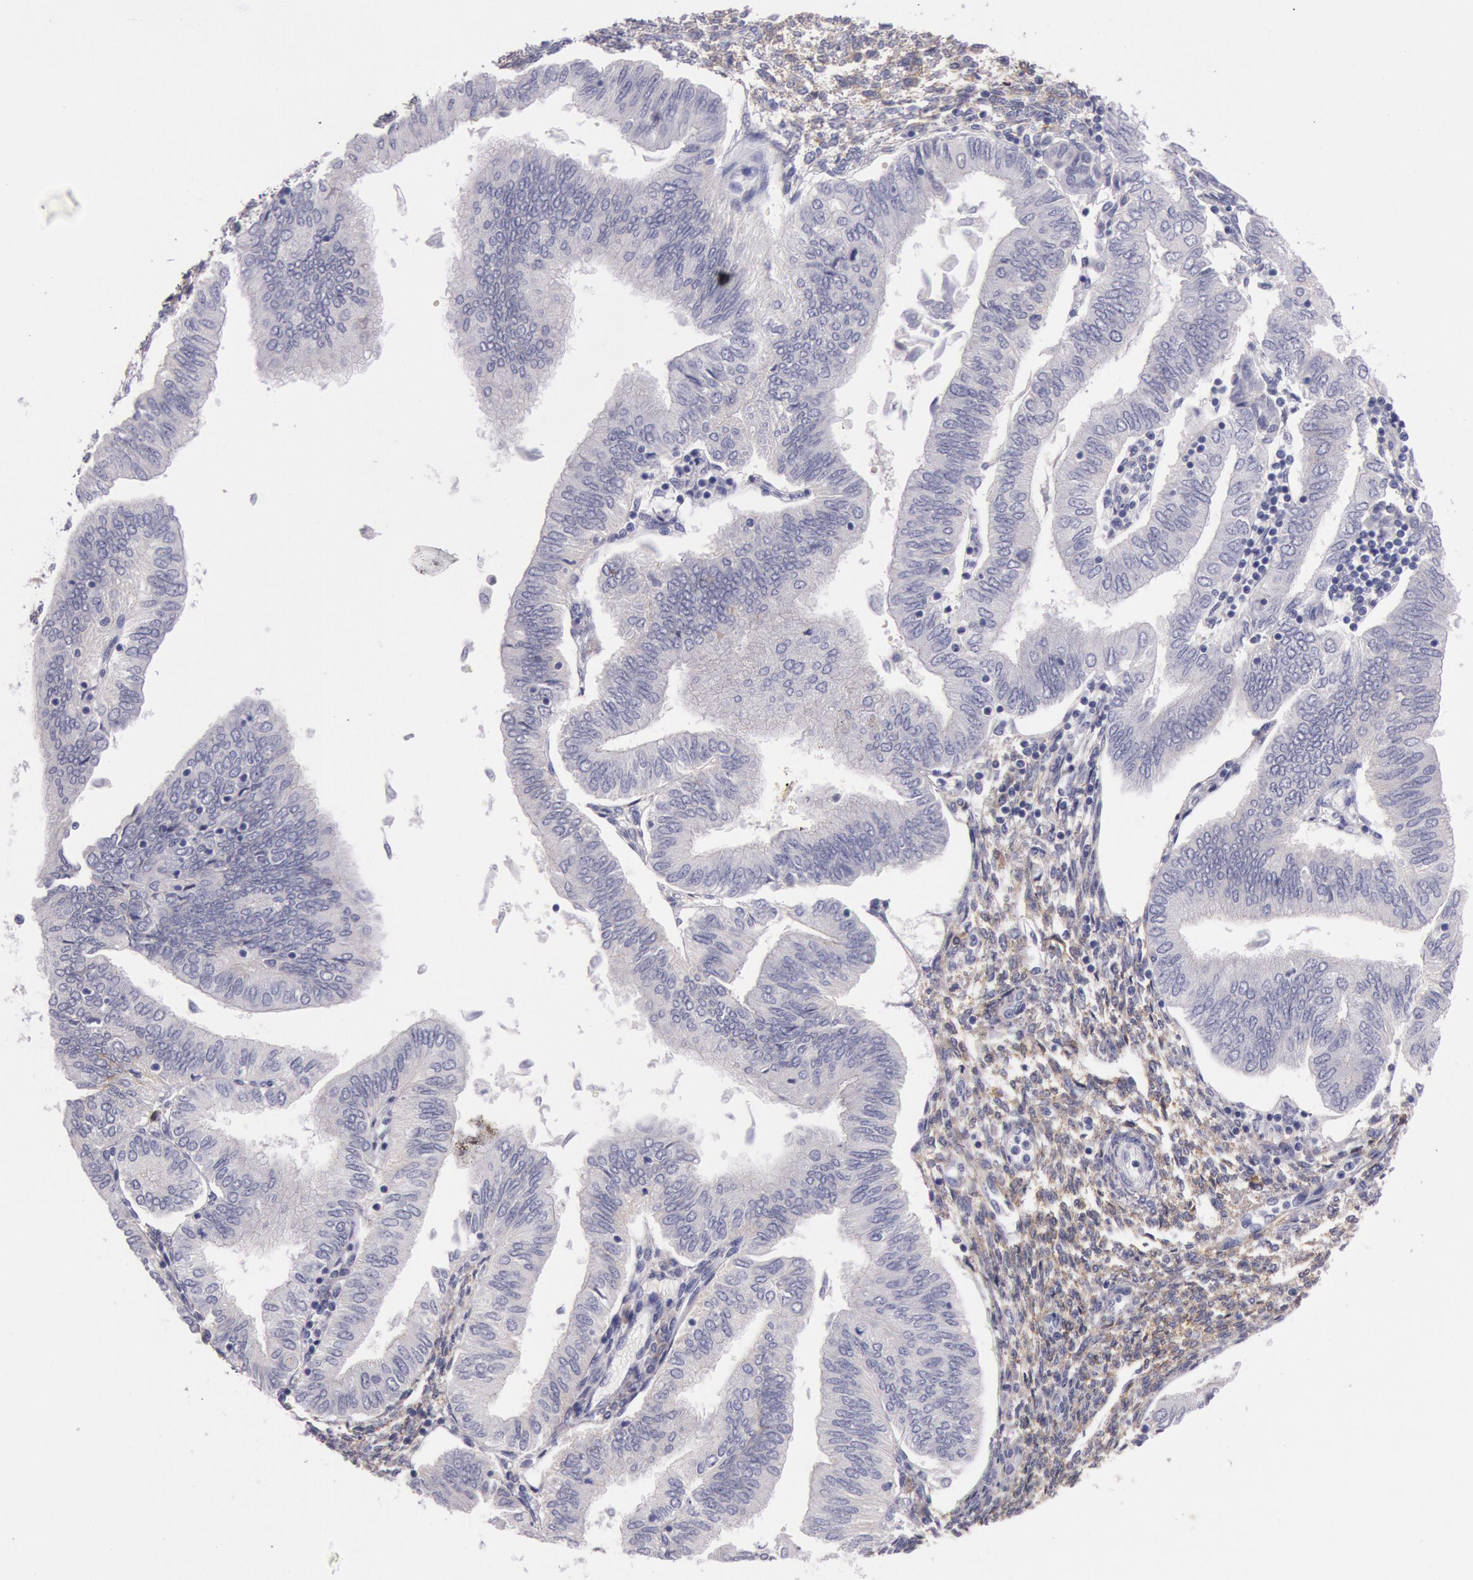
{"staining": {"intensity": "negative", "quantity": "none", "location": "none"}, "tissue": "endometrial cancer", "cell_type": "Tumor cells", "image_type": "cancer", "snomed": [{"axis": "morphology", "description": "Adenocarcinoma, NOS"}, {"axis": "topography", "description": "Endometrium"}], "caption": "DAB (3,3'-diaminobenzidine) immunohistochemical staining of endometrial cancer reveals no significant staining in tumor cells.", "gene": "EGFR", "patient": {"sex": "female", "age": 51}}